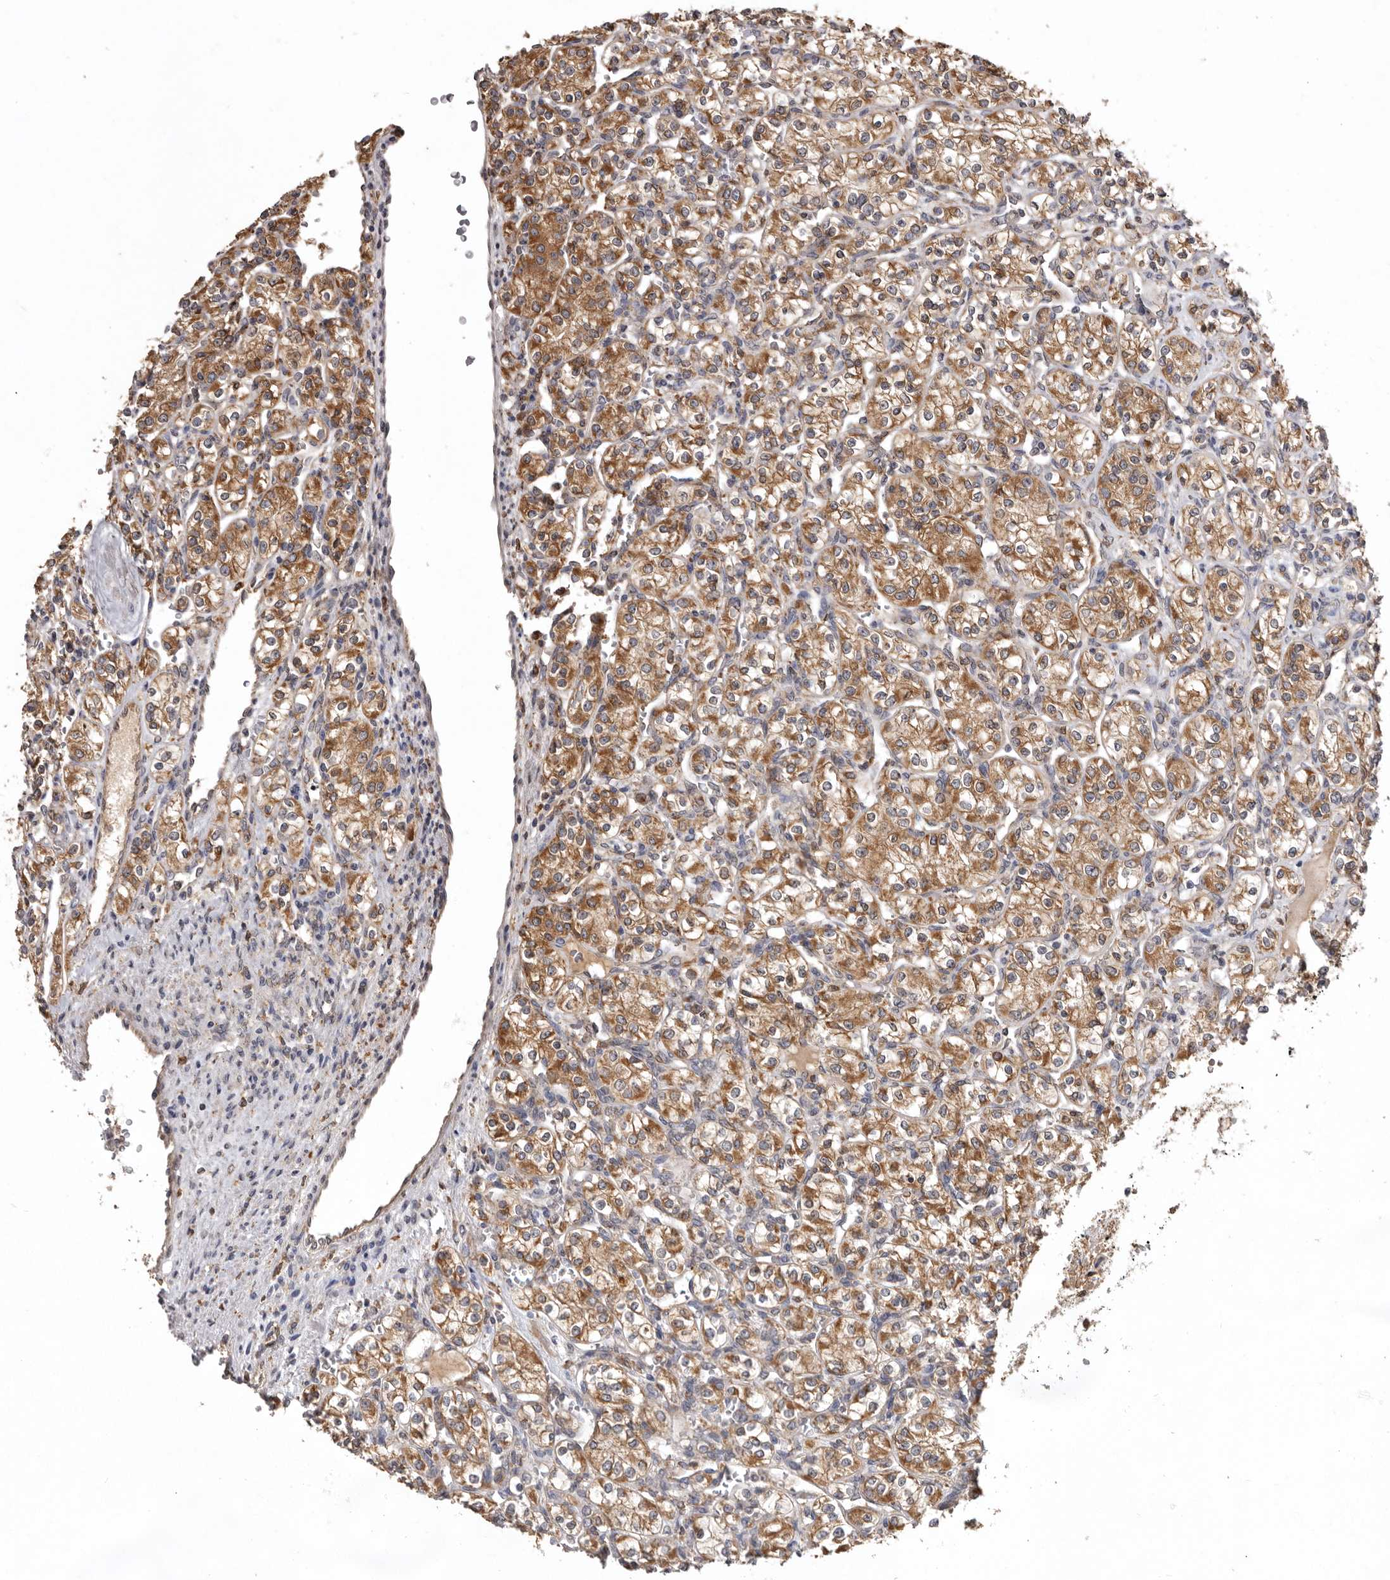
{"staining": {"intensity": "moderate", "quantity": ">75%", "location": "cytoplasmic/membranous"}, "tissue": "renal cancer", "cell_type": "Tumor cells", "image_type": "cancer", "snomed": [{"axis": "morphology", "description": "Adenocarcinoma, NOS"}, {"axis": "topography", "description": "Kidney"}], "caption": "Immunohistochemical staining of human adenocarcinoma (renal) displays medium levels of moderate cytoplasmic/membranous expression in about >75% of tumor cells.", "gene": "INKA2", "patient": {"sex": "male", "age": 77}}